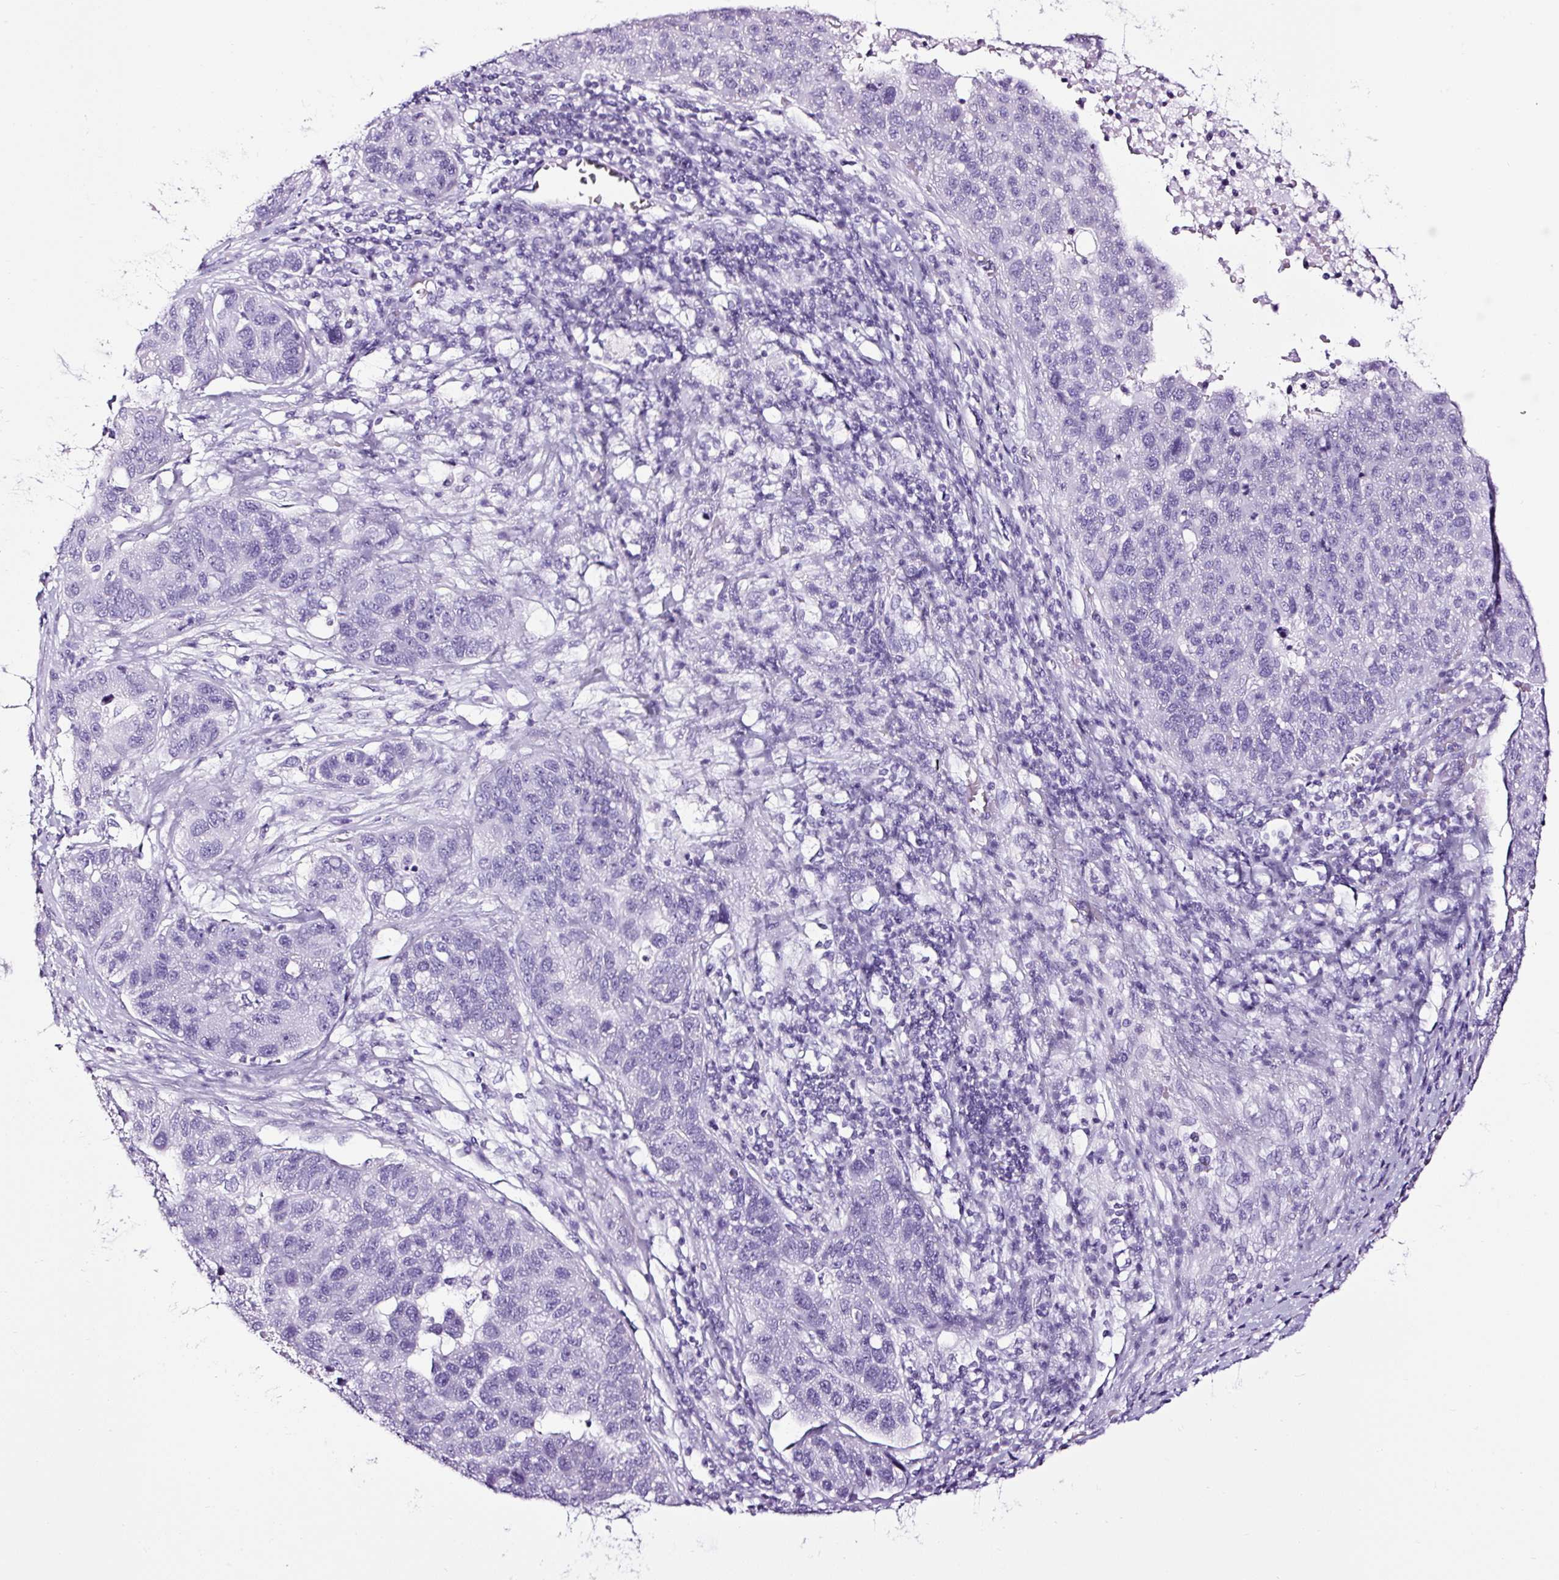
{"staining": {"intensity": "negative", "quantity": "none", "location": "none"}, "tissue": "pancreatic cancer", "cell_type": "Tumor cells", "image_type": "cancer", "snomed": [{"axis": "morphology", "description": "Adenocarcinoma, NOS"}, {"axis": "topography", "description": "Pancreas"}], "caption": "Protein analysis of pancreatic cancer reveals no significant expression in tumor cells.", "gene": "NPHS2", "patient": {"sex": "female", "age": 61}}